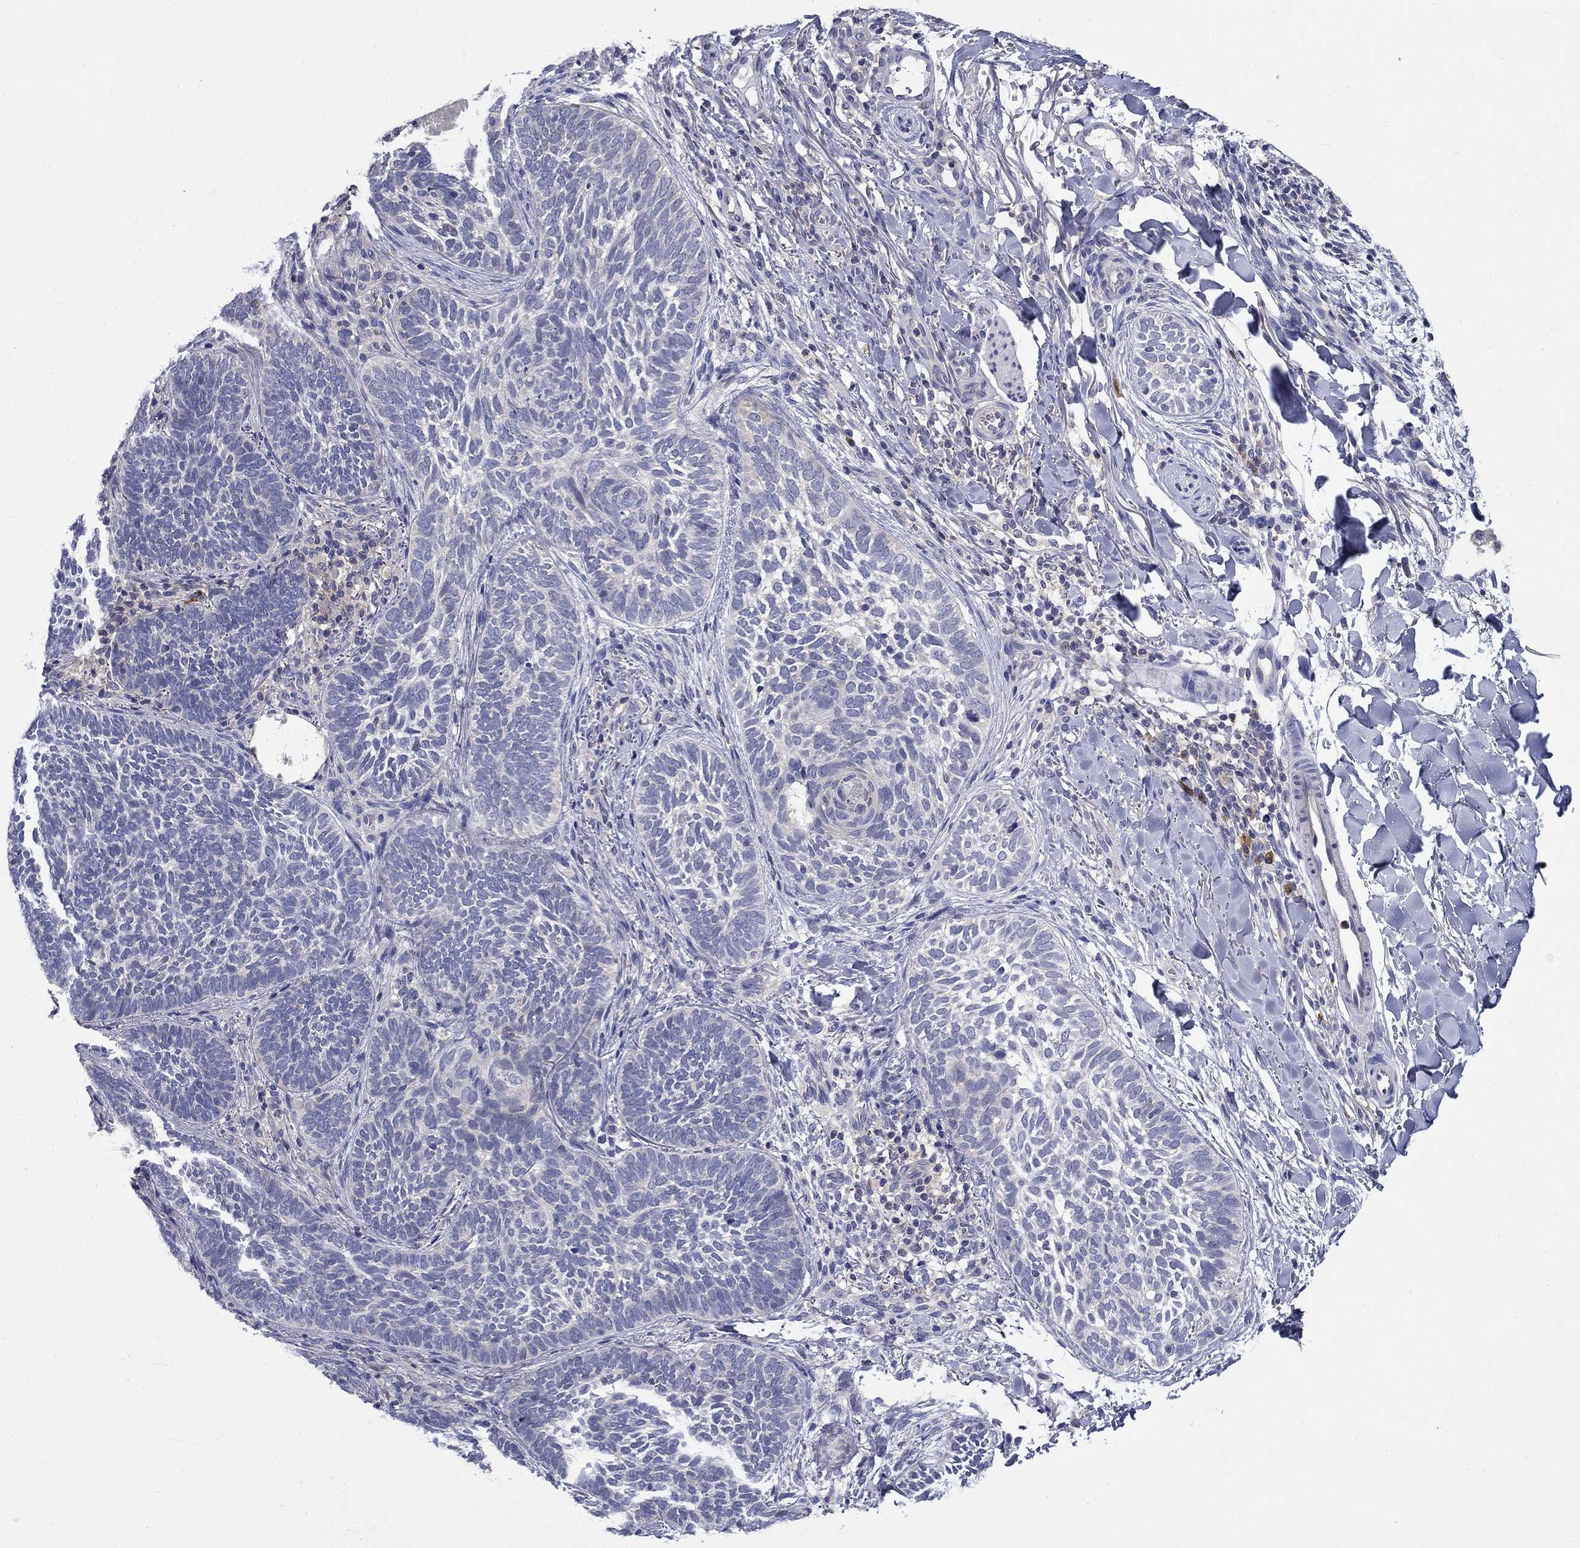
{"staining": {"intensity": "negative", "quantity": "none", "location": "none"}, "tissue": "skin cancer", "cell_type": "Tumor cells", "image_type": "cancer", "snomed": [{"axis": "morphology", "description": "Normal tissue, NOS"}, {"axis": "morphology", "description": "Basal cell carcinoma"}, {"axis": "topography", "description": "Skin"}], "caption": "Immunohistochemistry (IHC) photomicrograph of human skin basal cell carcinoma stained for a protein (brown), which displays no staining in tumor cells.", "gene": "POU2F2", "patient": {"sex": "male", "age": 46}}